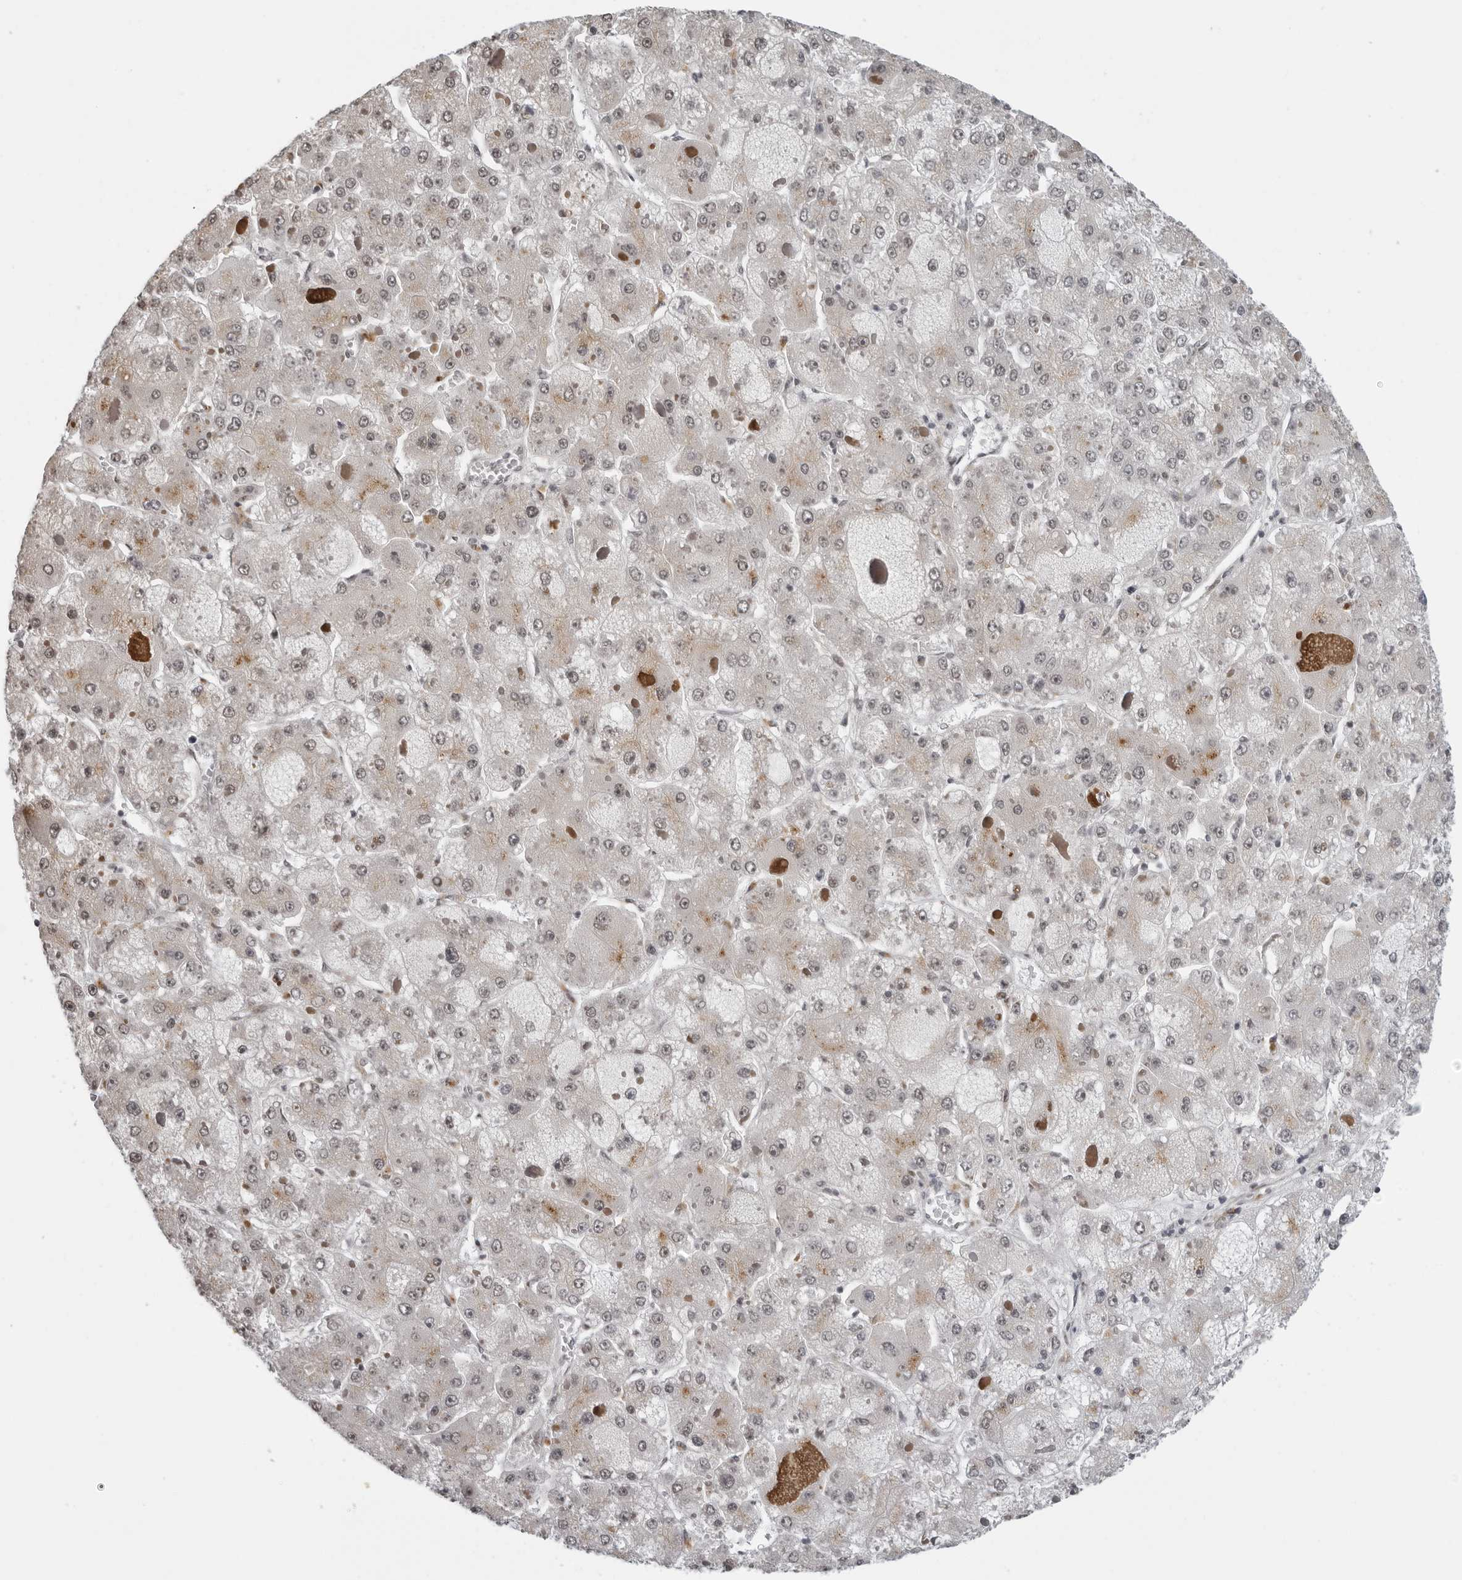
{"staining": {"intensity": "weak", "quantity": "<25%", "location": "nuclear"}, "tissue": "liver cancer", "cell_type": "Tumor cells", "image_type": "cancer", "snomed": [{"axis": "morphology", "description": "Carcinoma, Hepatocellular, NOS"}, {"axis": "topography", "description": "Liver"}], "caption": "Immunohistochemistry photomicrograph of neoplastic tissue: liver cancer (hepatocellular carcinoma) stained with DAB (3,3'-diaminobenzidine) displays no significant protein staining in tumor cells. (Immunohistochemistry, brightfield microscopy, high magnification).", "gene": "MAF", "patient": {"sex": "female", "age": 73}}